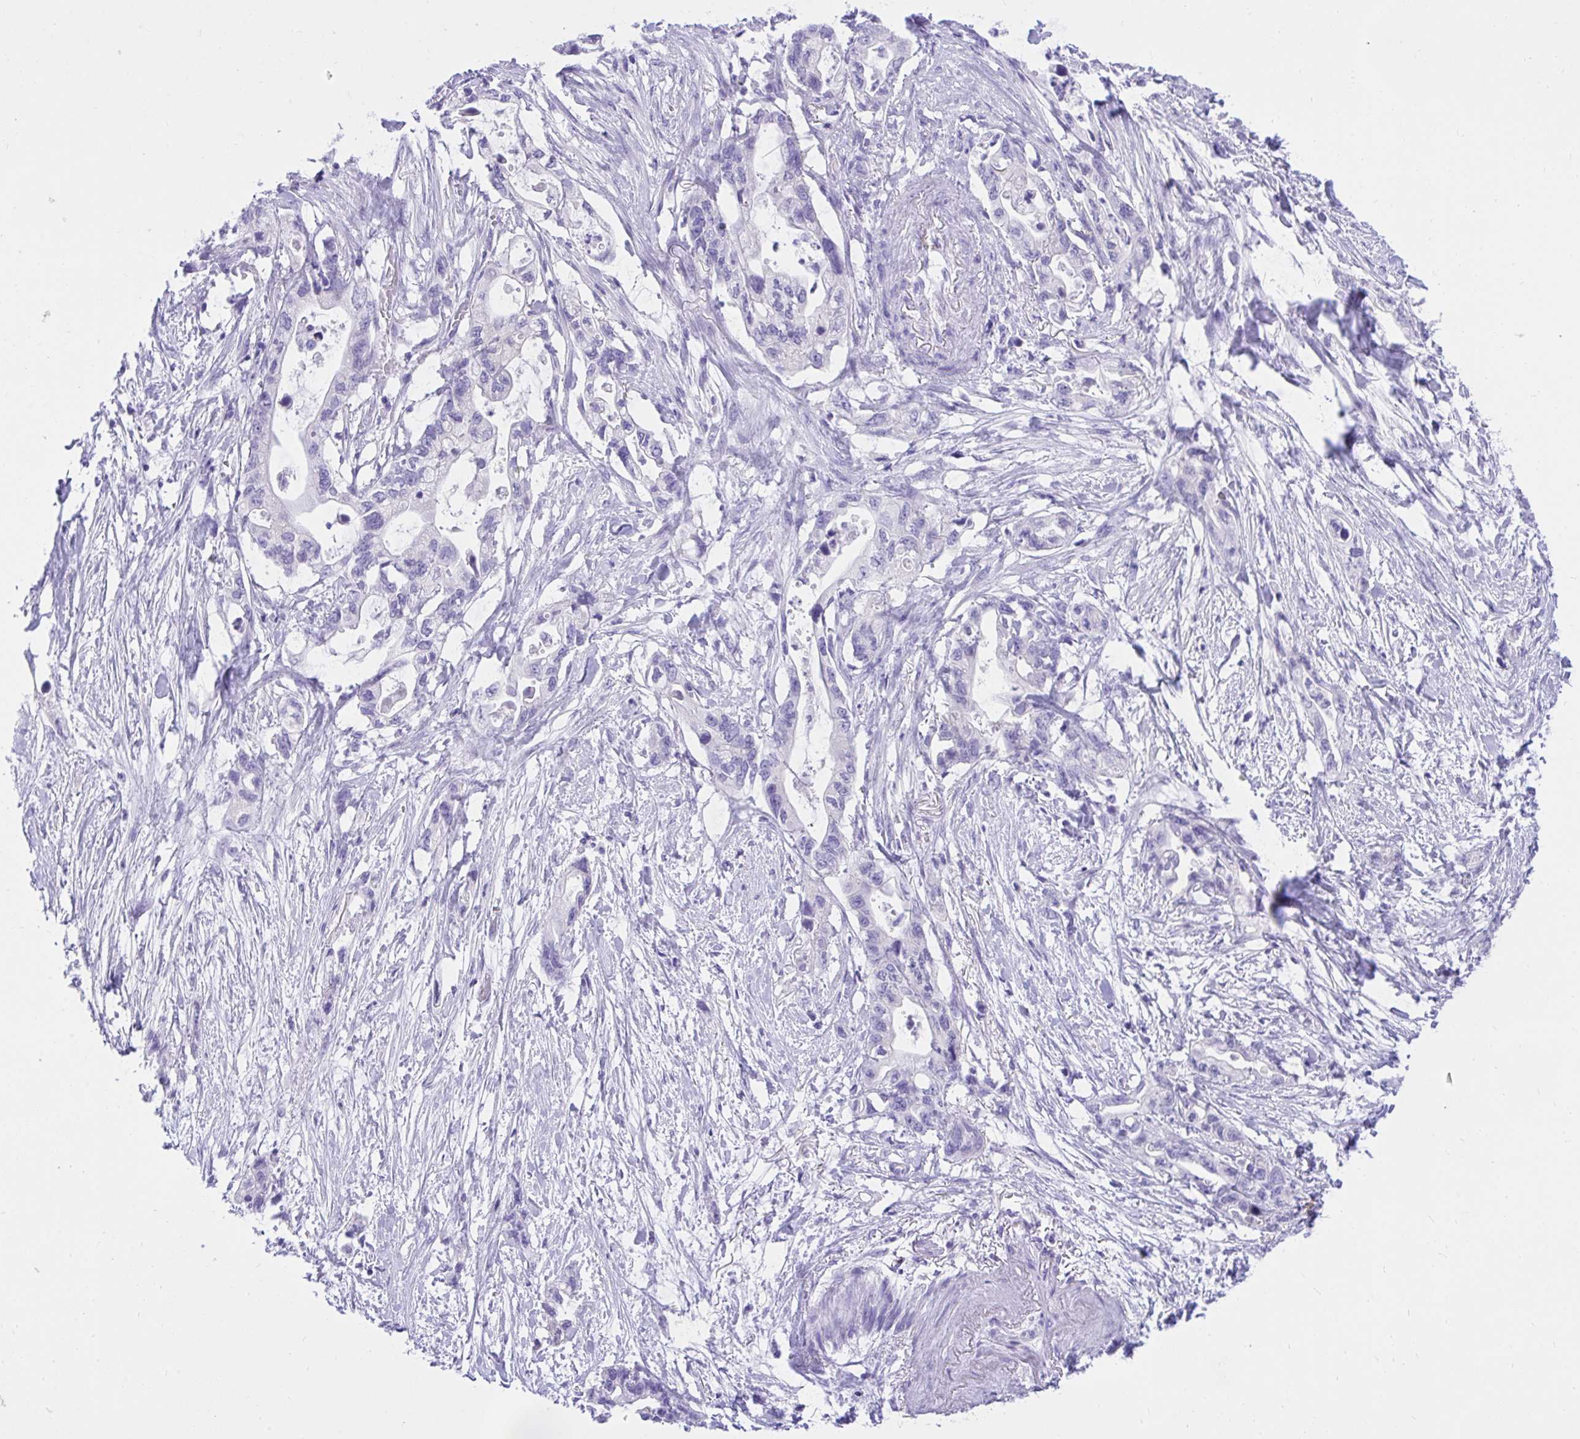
{"staining": {"intensity": "negative", "quantity": "none", "location": "none"}, "tissue": "pancreatic cancer", "cell_type": "Tumor cells", "image_type": "cancer", "snomed": [{"axis": "morphology", "description": "Adenocarcinoma, NOS"}, {"axis": "topography", "description": "Pancreas"}], "caption": "Immunohistochemistry (IHC) micrograph of human adenocarcinoma (pancreatic) stained for a protein (brown), which exhibits no staining in tumor cells.", "gene": "KCNN4", "patient": {"sex": "female", "age": 72}}